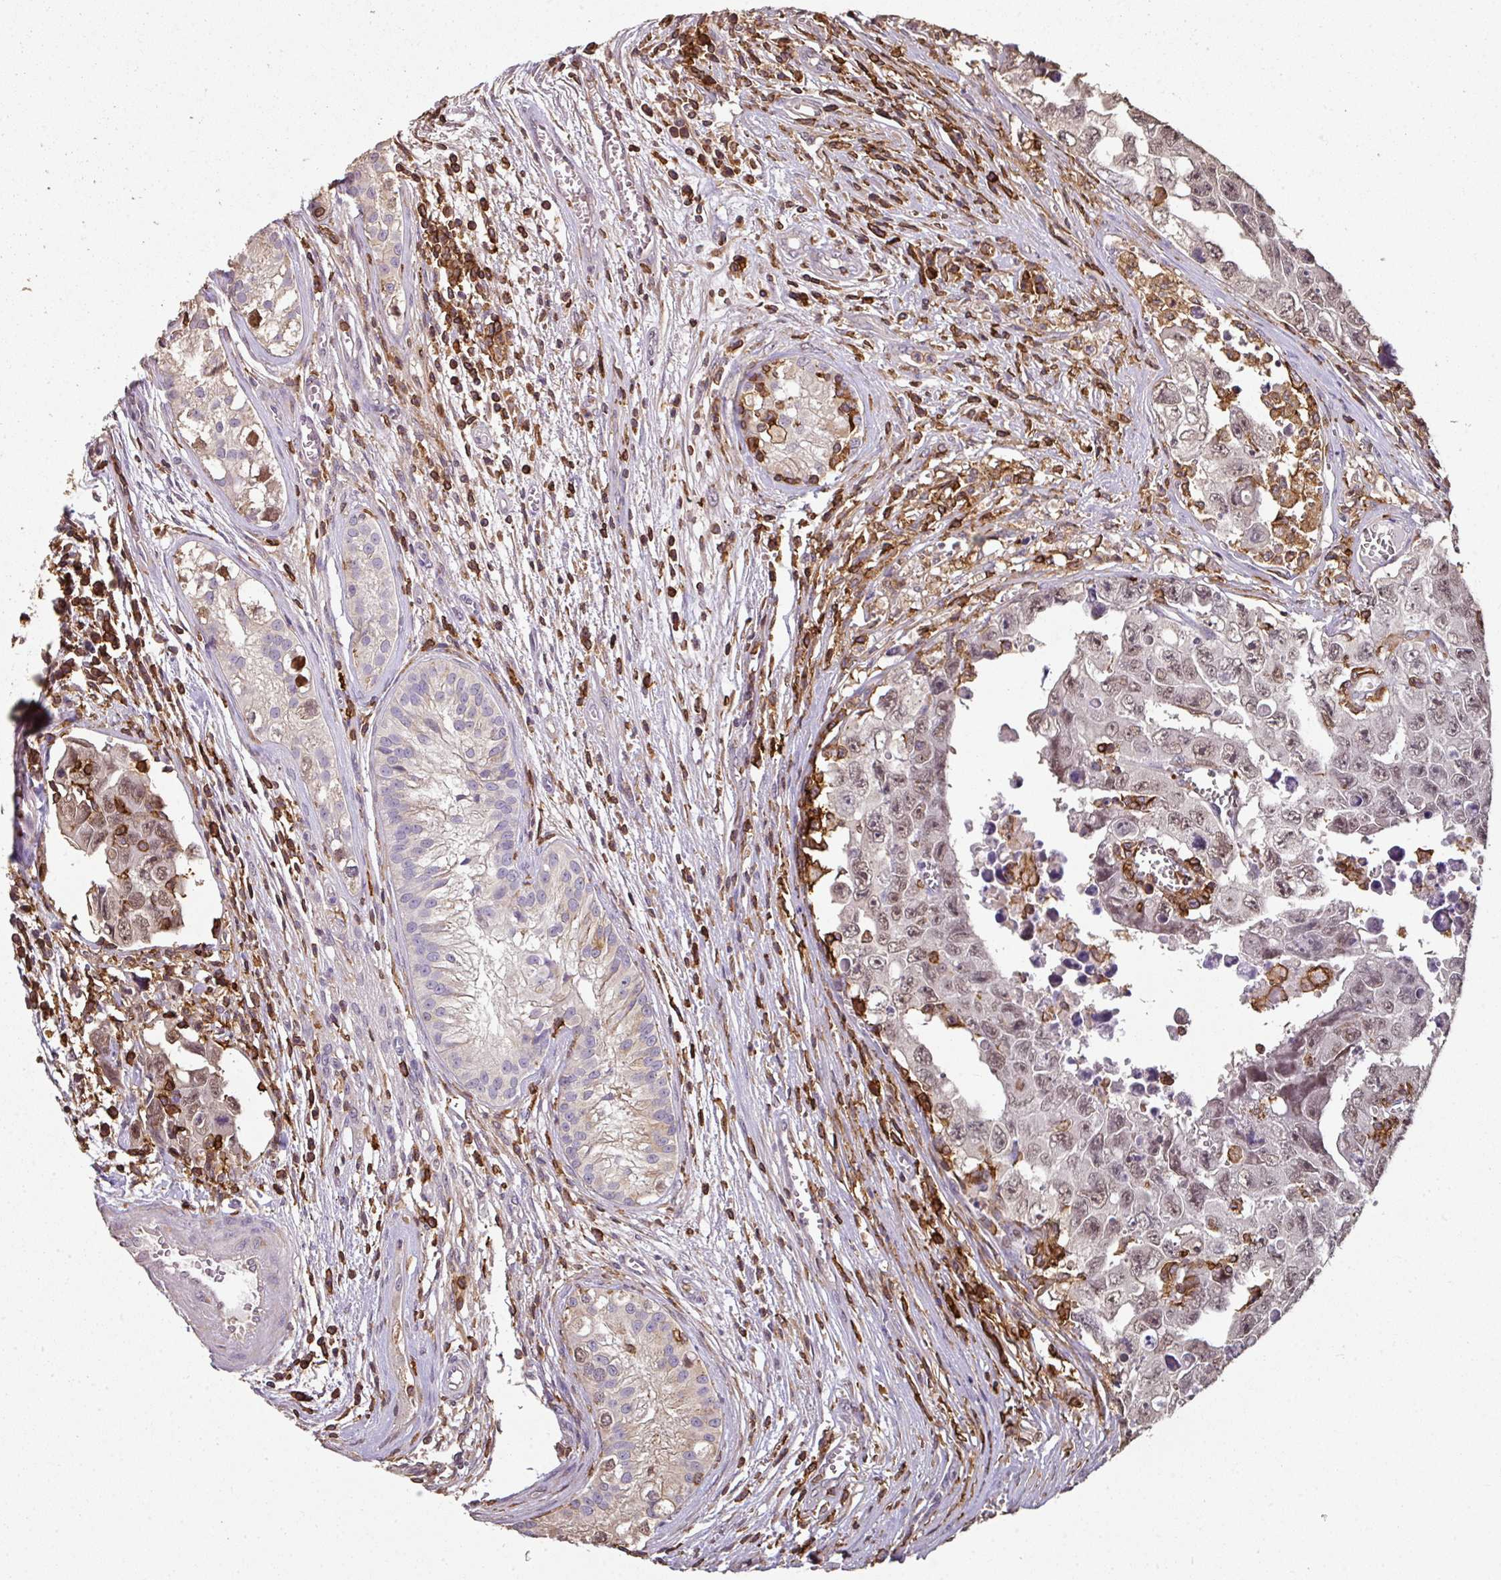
{"staining": {"intensity": "weak", "quantity": ">75%", "location": "nuclear"}, "tissue": "testis cancer", "cell_type": "Tumor cells", "image_type": "cancer", "snomed": [{"axis": "morphology", "description": "Carcinoma, Embryonal, NOS"}, {"axis": "topography", "description": "Testis"}], "caption": "Immunohistochemical staining of human embryonal carcinoma (testis) shows low levels of weak nuclear expression in approximately >75% of tumor cells.", "gene": "OLFML2B", "patient": {"sex": "male", "age": 24}}